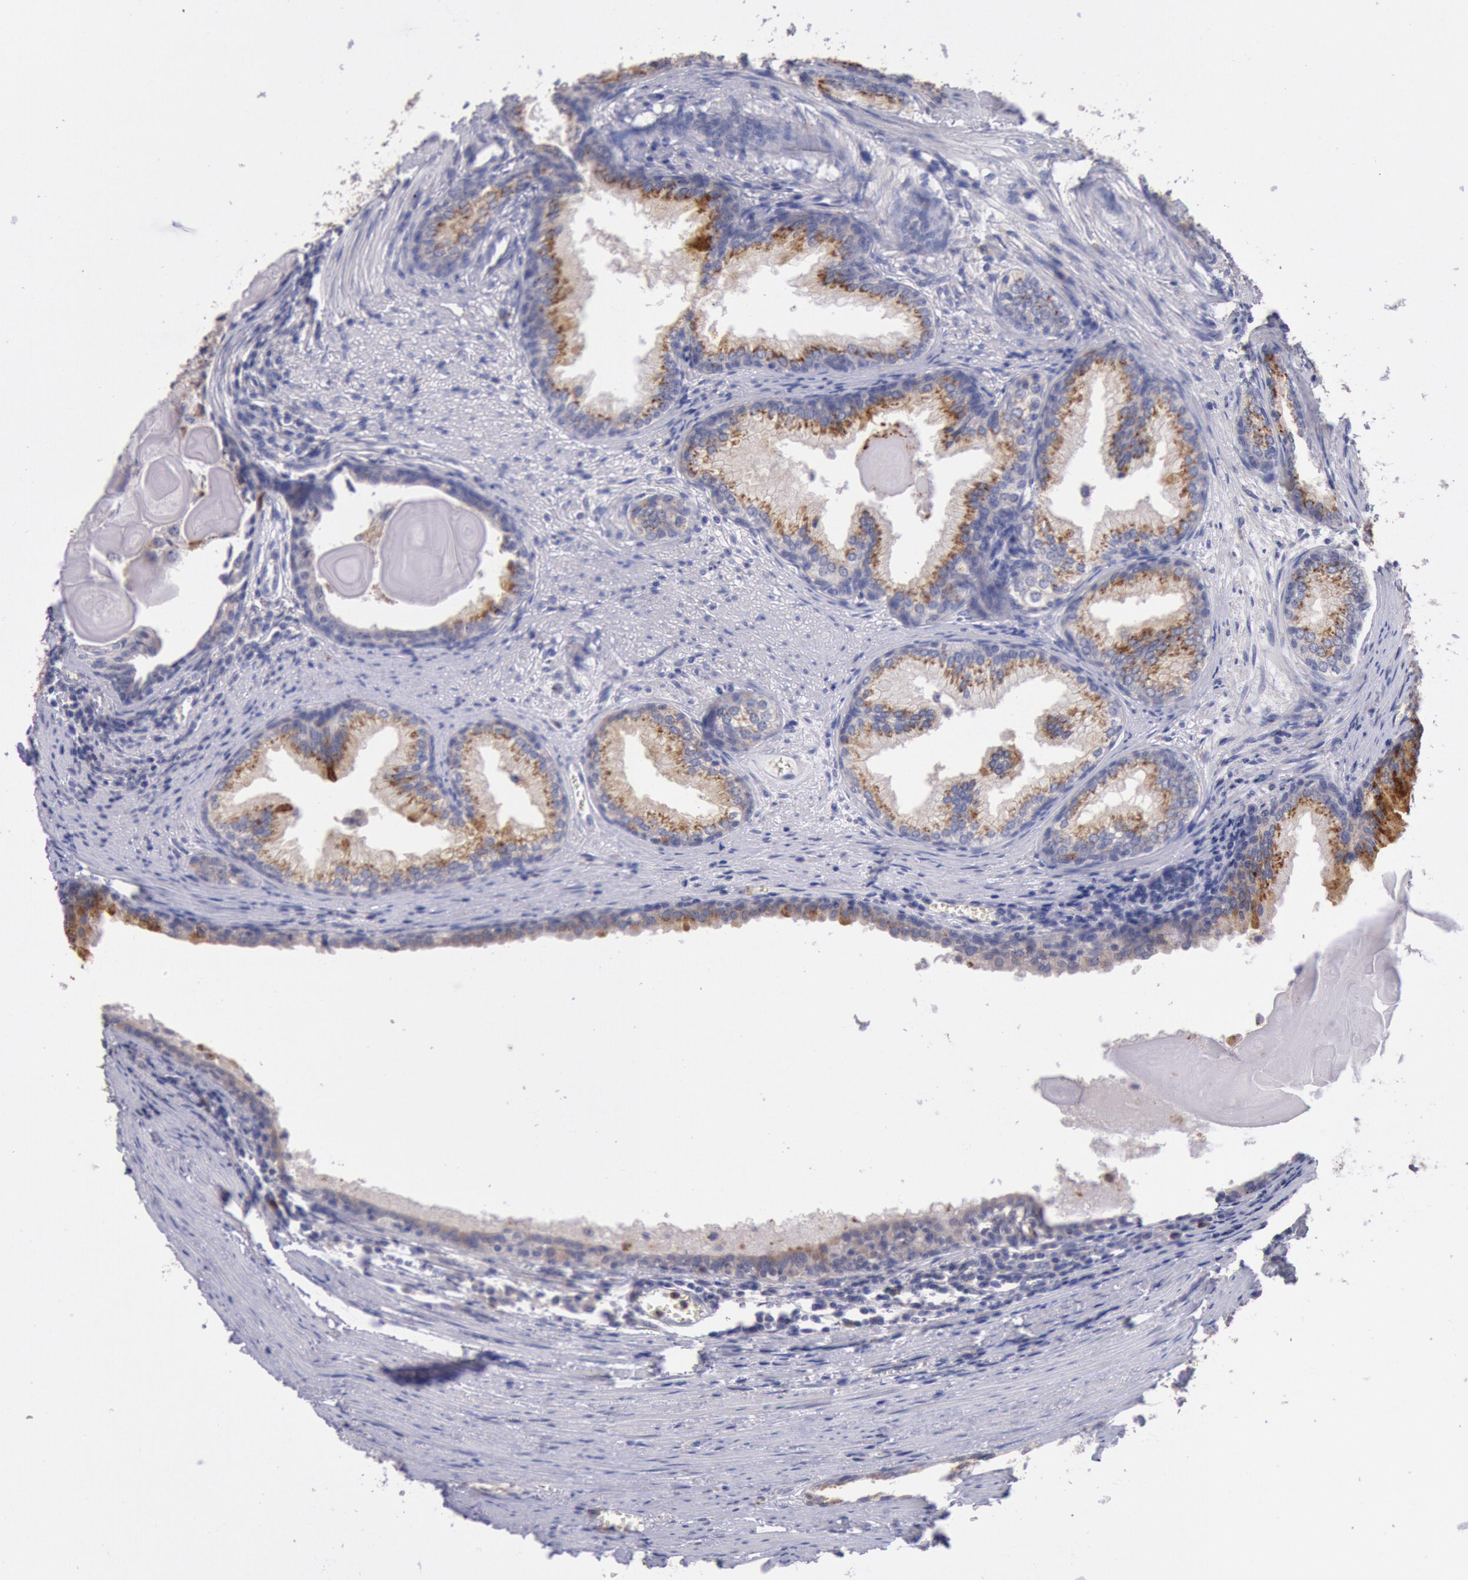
{"staining": {"intensity": "moderate", "quantity": ">75%", "location": "cytoplasmic/membranous"}, "tissue": "prostate cancer", "cell_type": "Tumor cells", "image_type": "cancer", "snomed": [{"axis": "morphology", "description": "Adenocarcinoma, Medium grade"}, {"axis": "topography", "description": "Prostate"}], "caption": "Immunohistochemistry (IHC) (DAB (3,3'-diaminobenzidine)) staining of human medium-grade adenocarcinoma (prostate) demonstrates moderate cytoplasmic/membranous protein staining in approximately >75% of tumor cells.", "gene": "GAL3ST1", "patient": {"sex": "male", "age": 79}}